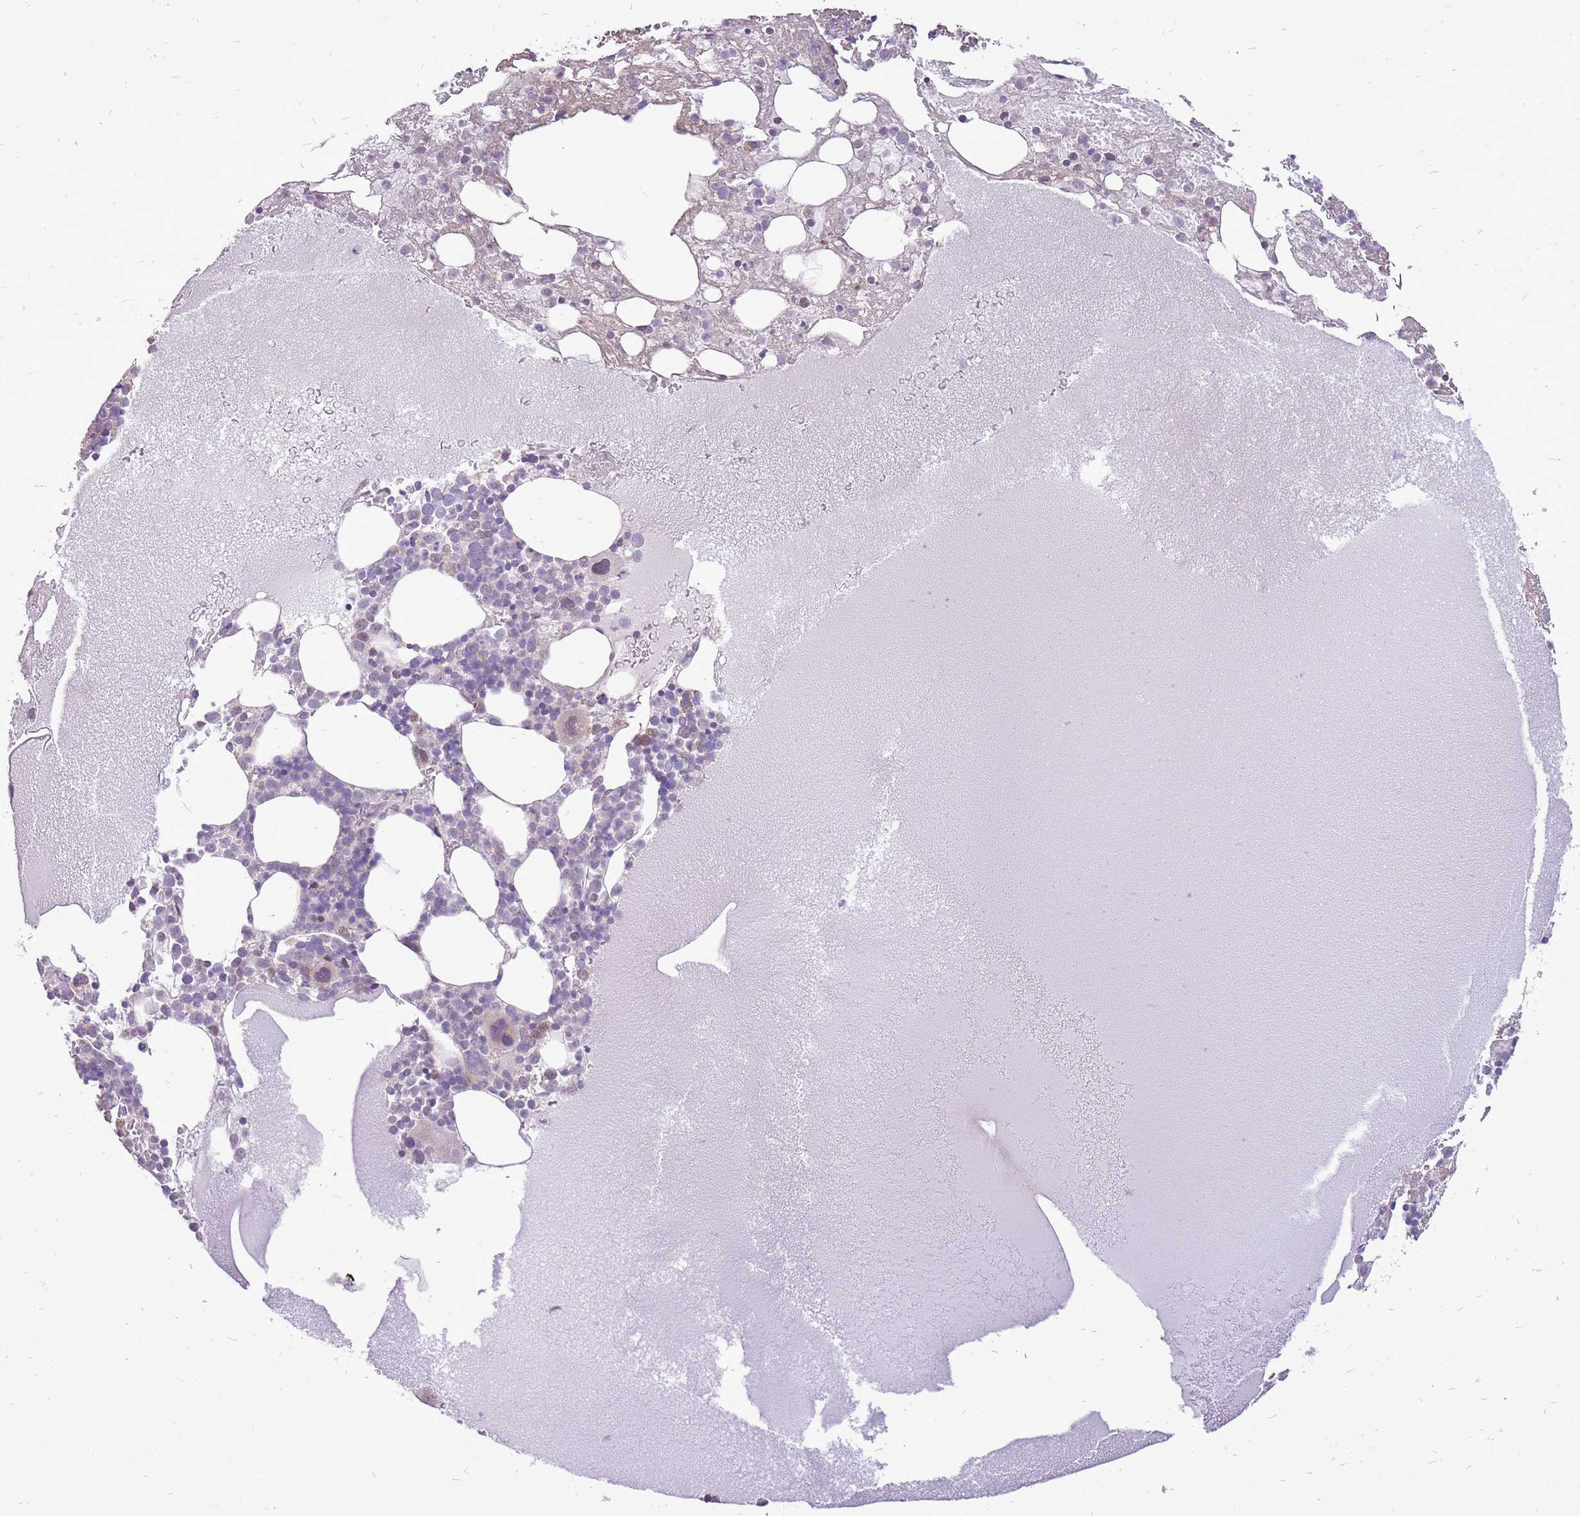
{"staining": {"intensity": "negative", "quantity": "none", "location": "none"}, "tissue": "bone marrow", "cell_type": "Hematopoietic cells", "image_type": "normal", "snomed": [{"axis": "morphology", "description": "Normal tissue, NOS"}, {"axis": "topography", "description": "Bone marrow"}], "caption": "Immunohistochemistry (IHC) of benign bone marrow demonstrates no staining in hematopoietic cells. (DAB IHC, high magnification).", "gene": "UGGT2", "patient": {"sex": "male", "age": 61}}